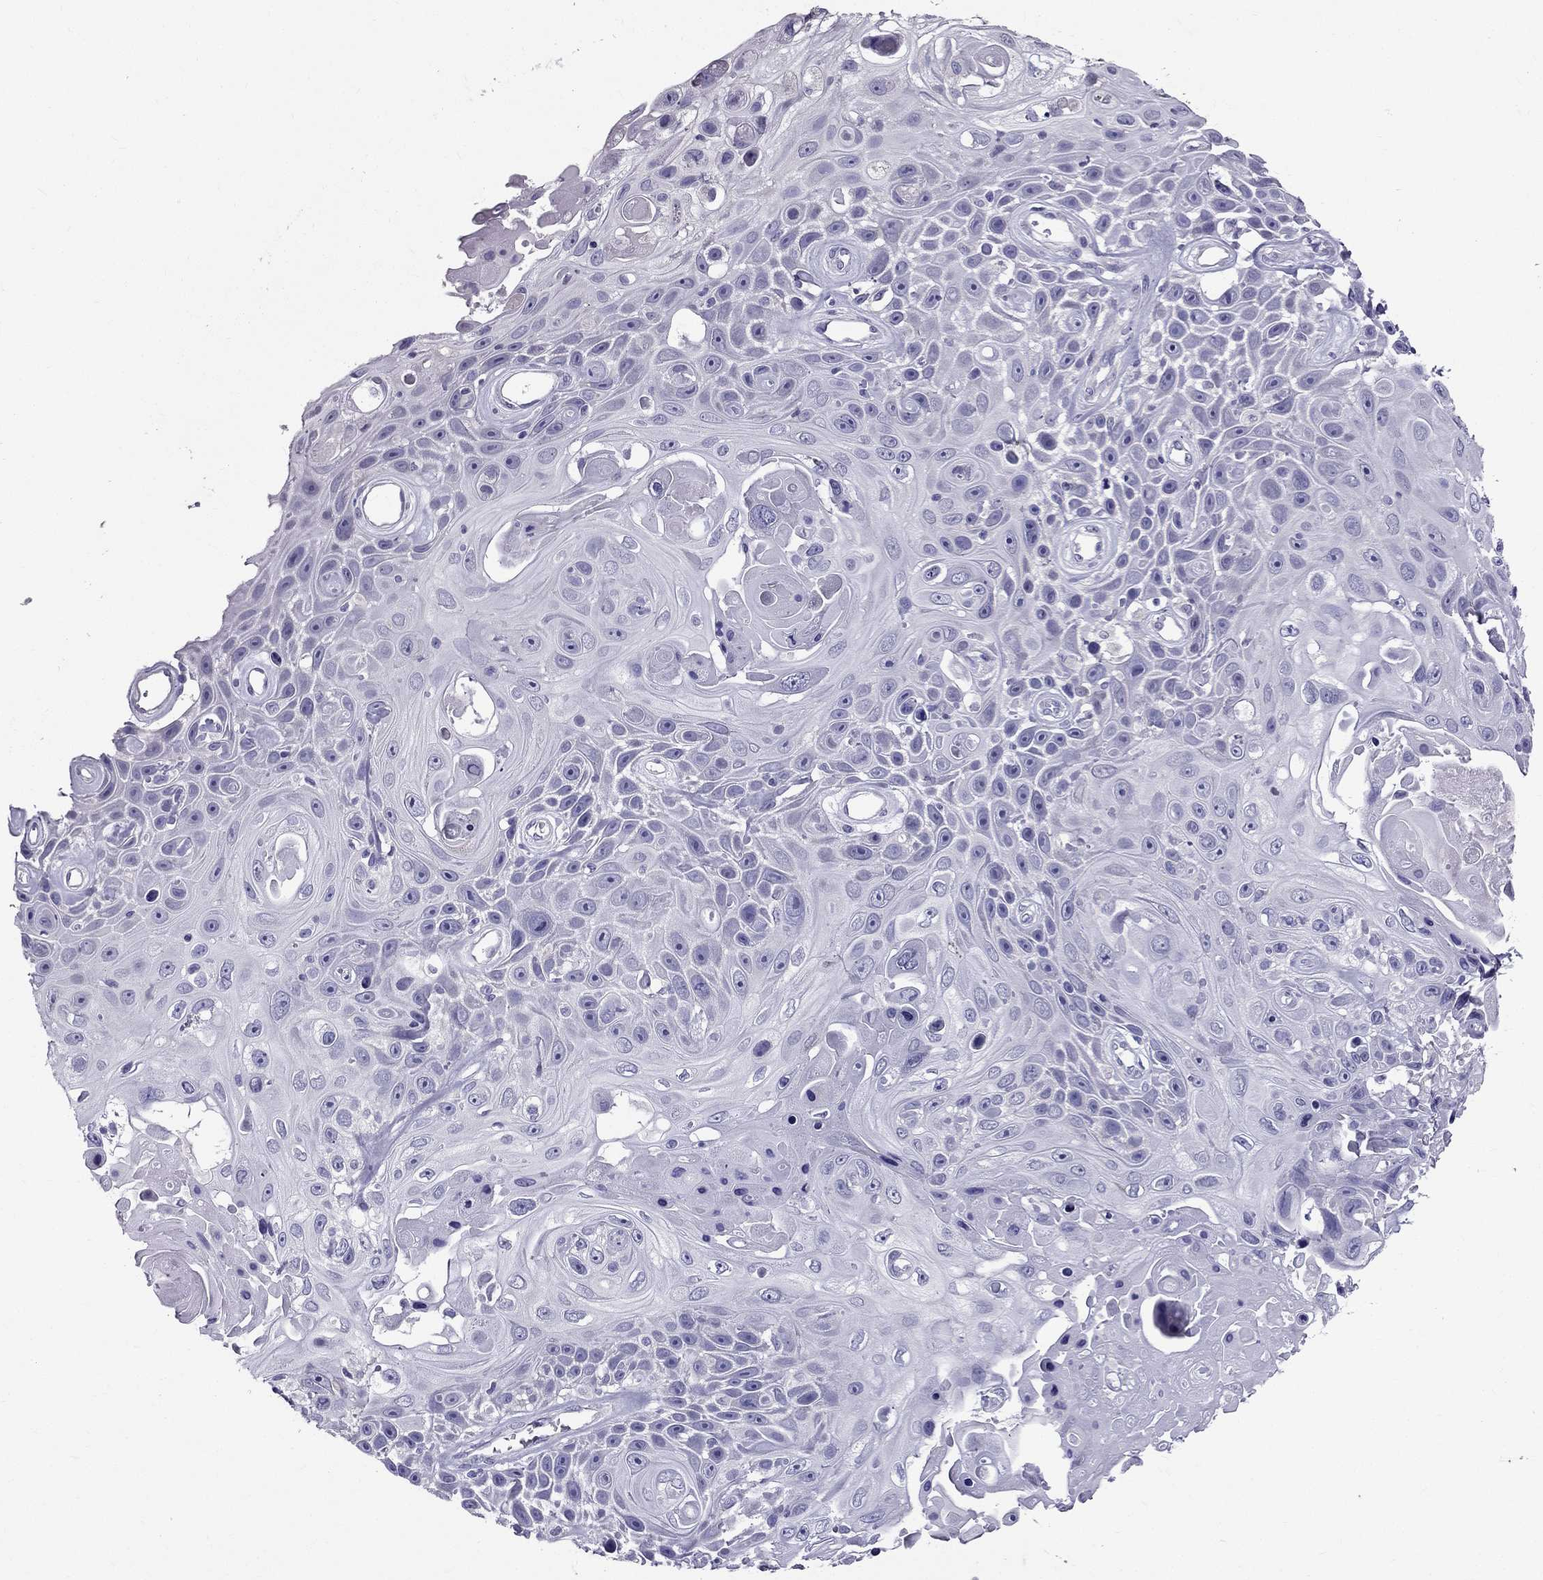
{"staining": {"intensity": "negative", "quantity": "none", "location": "none"}, "tissue": "skin cancer", "cell_type": "Tumor cells", "image_type": "cancer", "snomed": [{"axis": "morphology", "description": "Squamous cell carcinoma, NOS"}, {"axis": "topography", "description": "Skin"}], "caption": "An immunohistochemistry (IHC) image of squamous cell carcinoma (skin) is shown. There is no staining in tumor cells of squamous cell carcinoma (skin).", "gene": "ZNF541", "patient": {"sex": "male", "age": 82}}